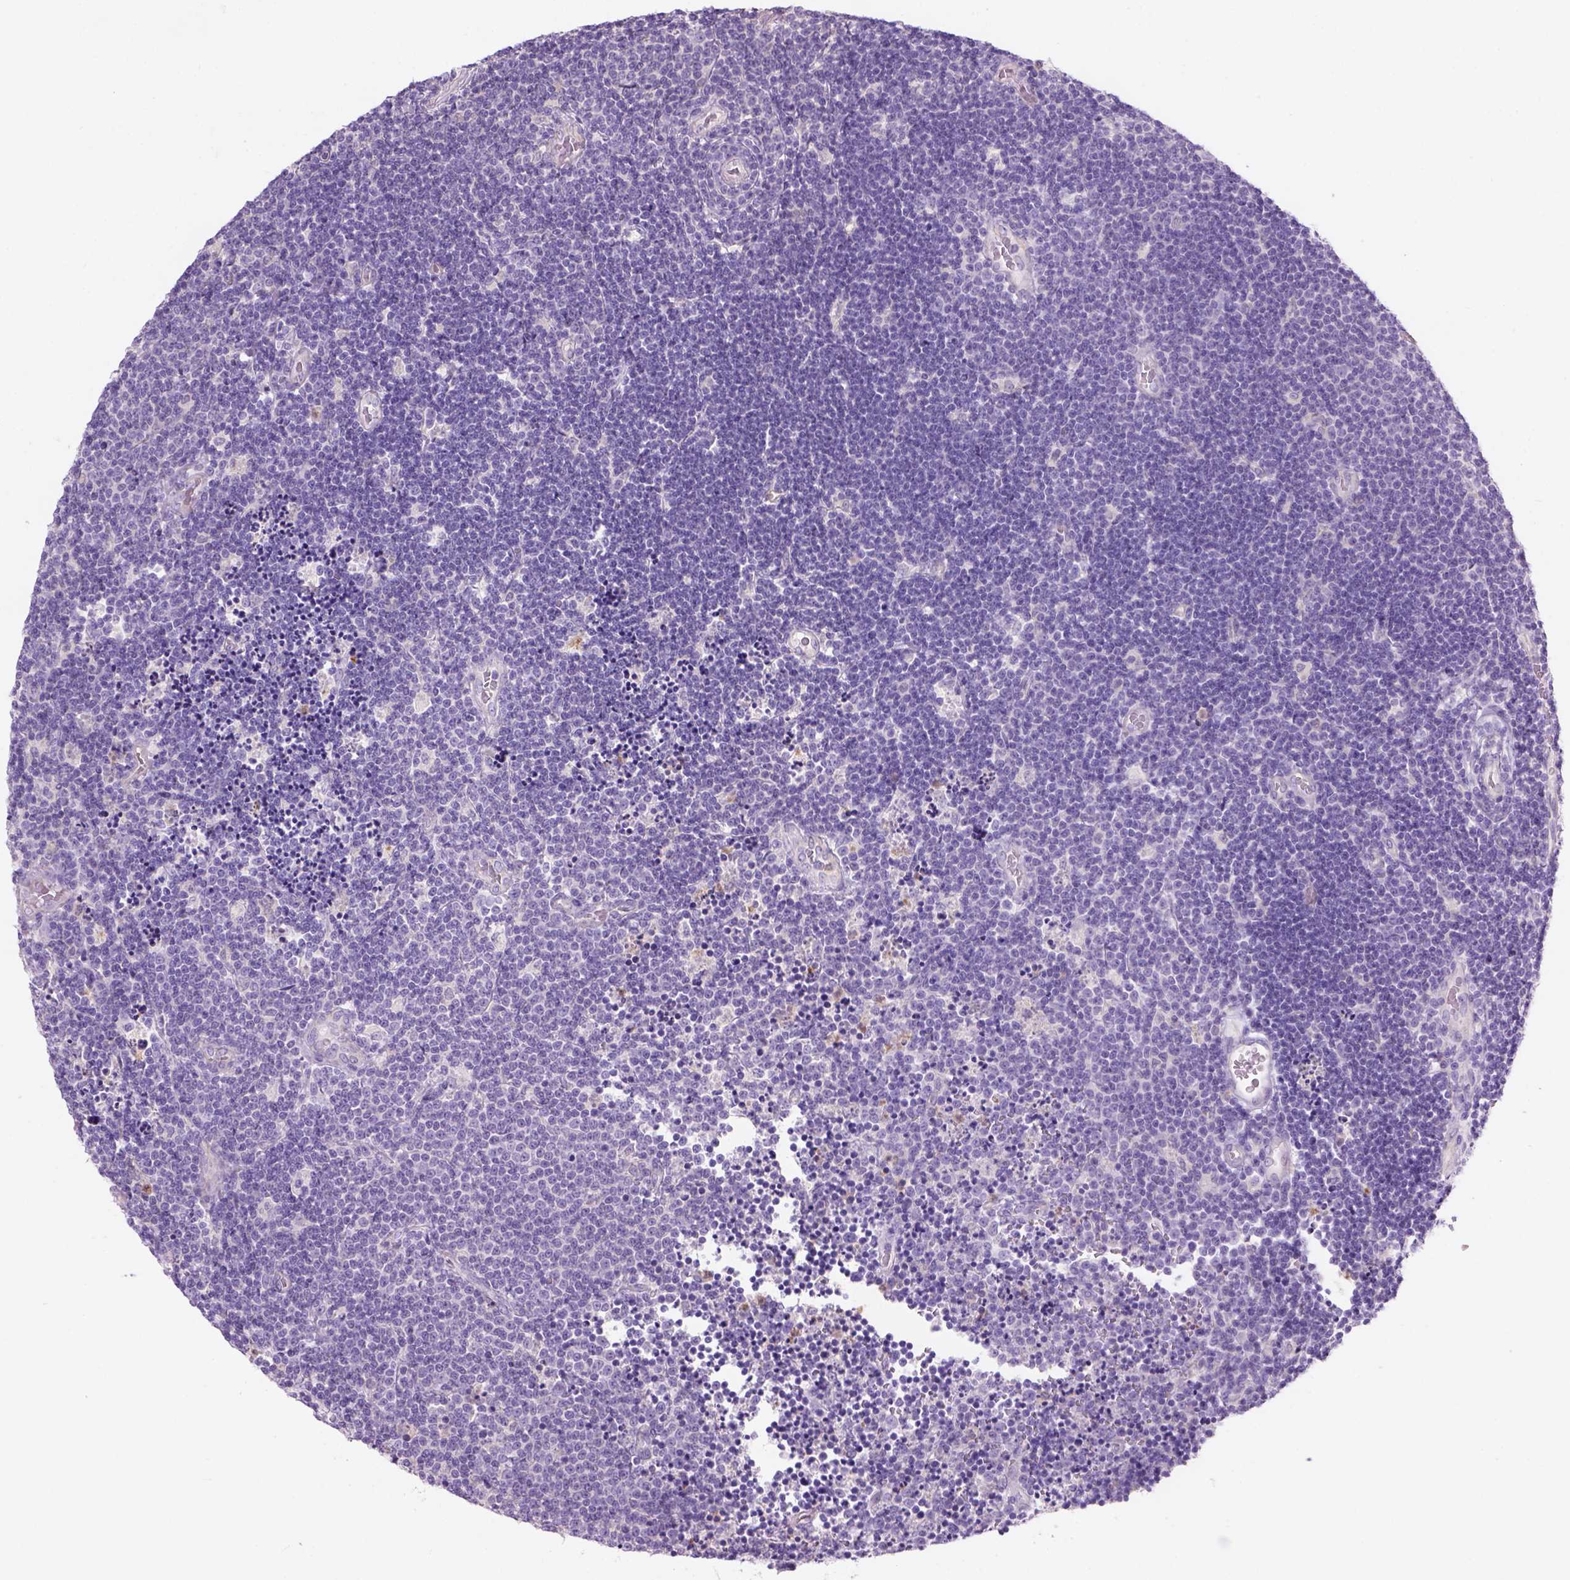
{"staining": {"intensity": "negative", "quantity": "none", "location": "none"}, "tissue": "lymphoma", "cell_type": "Tumor cells", "image_type": "cancer", "snomed": [{"axis": "morphology", "description": "Malignant lymphoma, non-Hodgkin's type, Low grade"}, {"axis": "topography", "description": "Brain"}], "caption": "This is an immunohistochemistry photomicrograph of human lymphoma. There is no staining in tumor cells.", "gene": "CD84", "patient": {"sex": "female", "age": 66}}